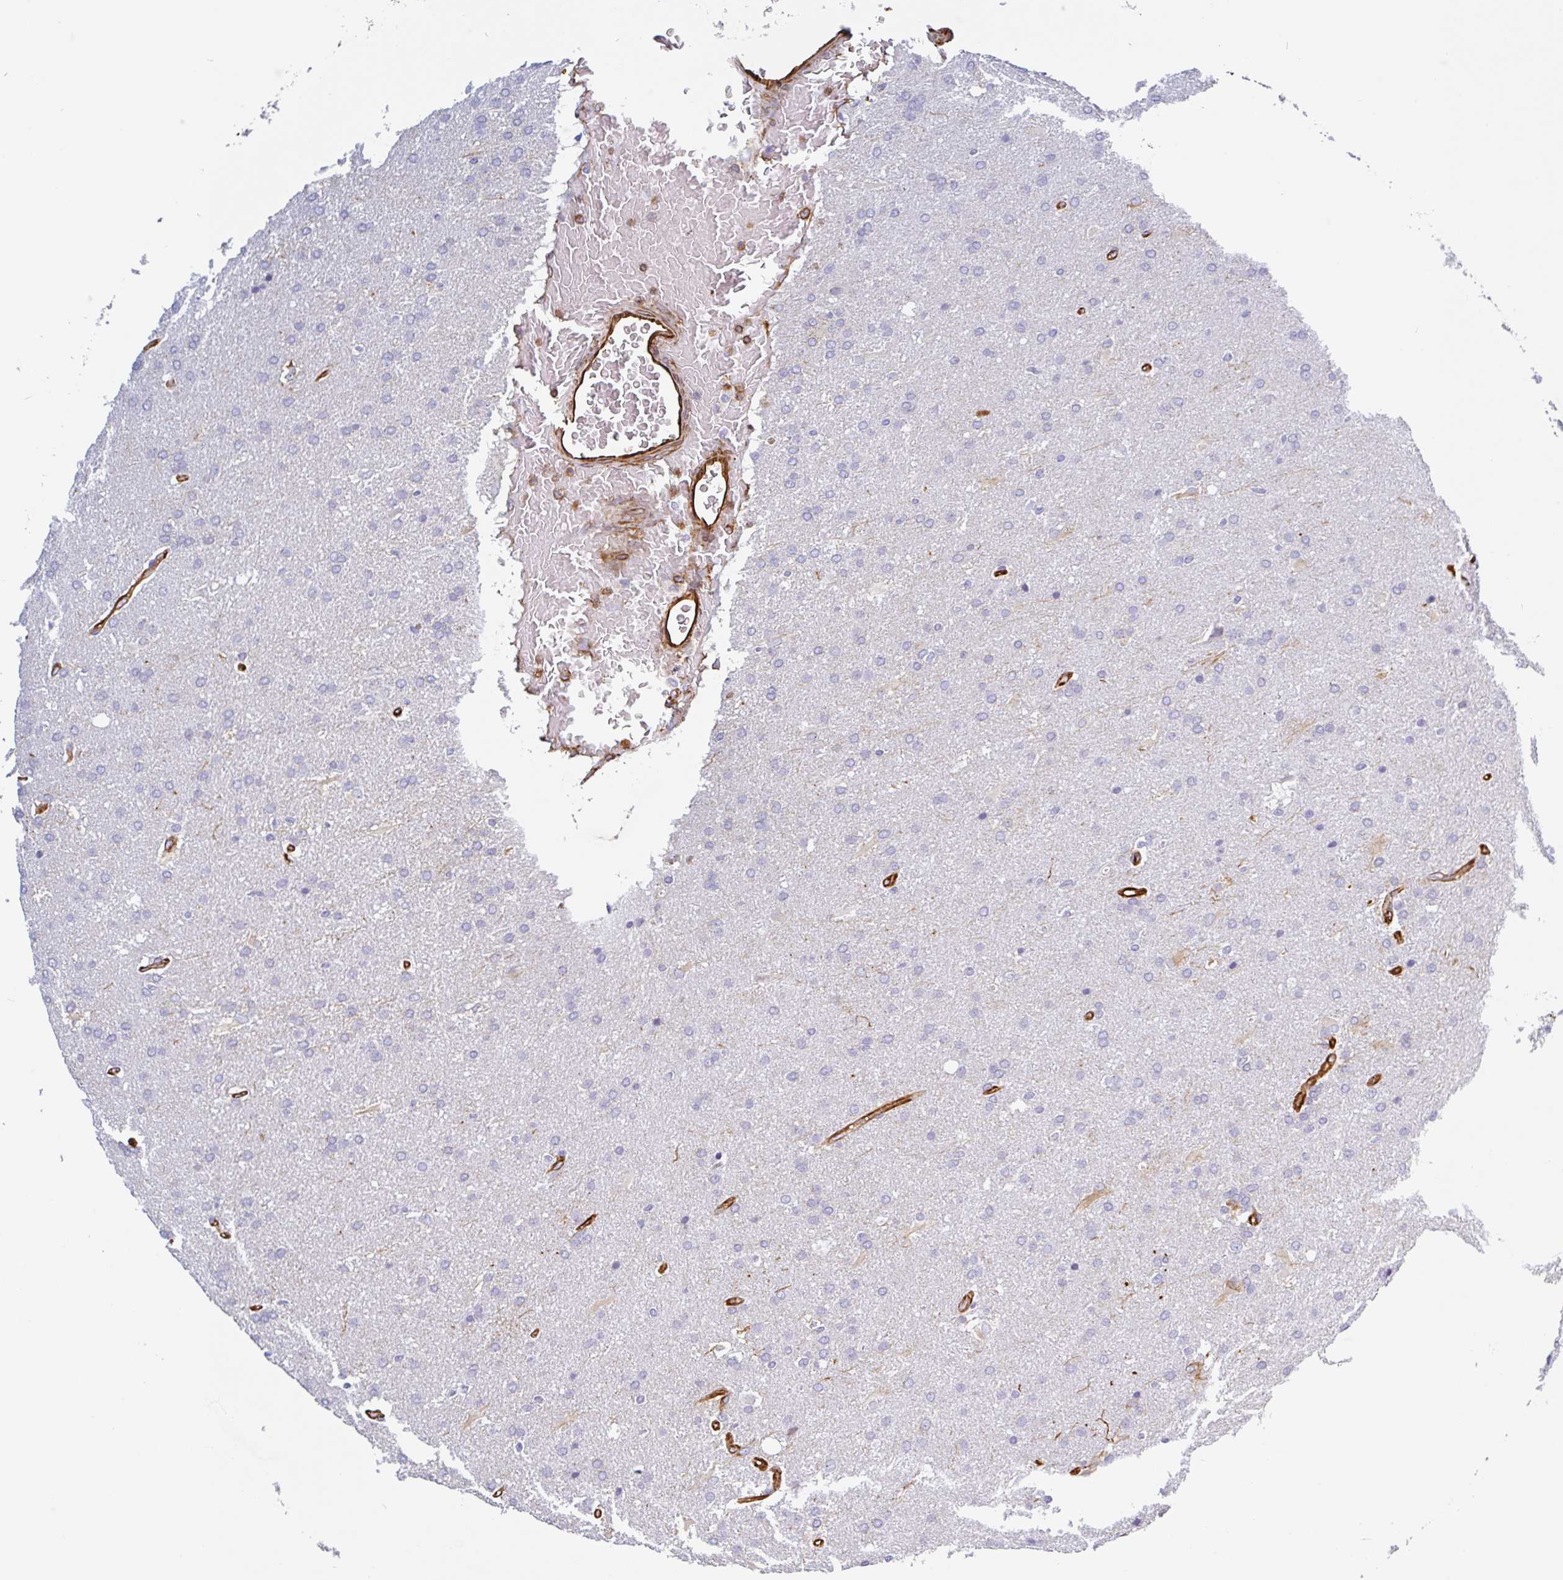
{"staining": {"intensity": "negative", "quantity": "none", "location": "none"}, "tissue": "glioma", "cell_type": "Tumor cells", "image_type": "cancer", "snomed": [{"axis": "morphology", "description": "Glioma, malignant, High grade"}, {"axis": "topography", "description": "Brain"}], "caption": "A histopathology image of human malignant high-grade glioma is negative for staining in tumor cells. (DAB IHC with hematoxylin counter stain).", "gene": "PPFIA1", "patient": {"sex": "male", "age": 56}}